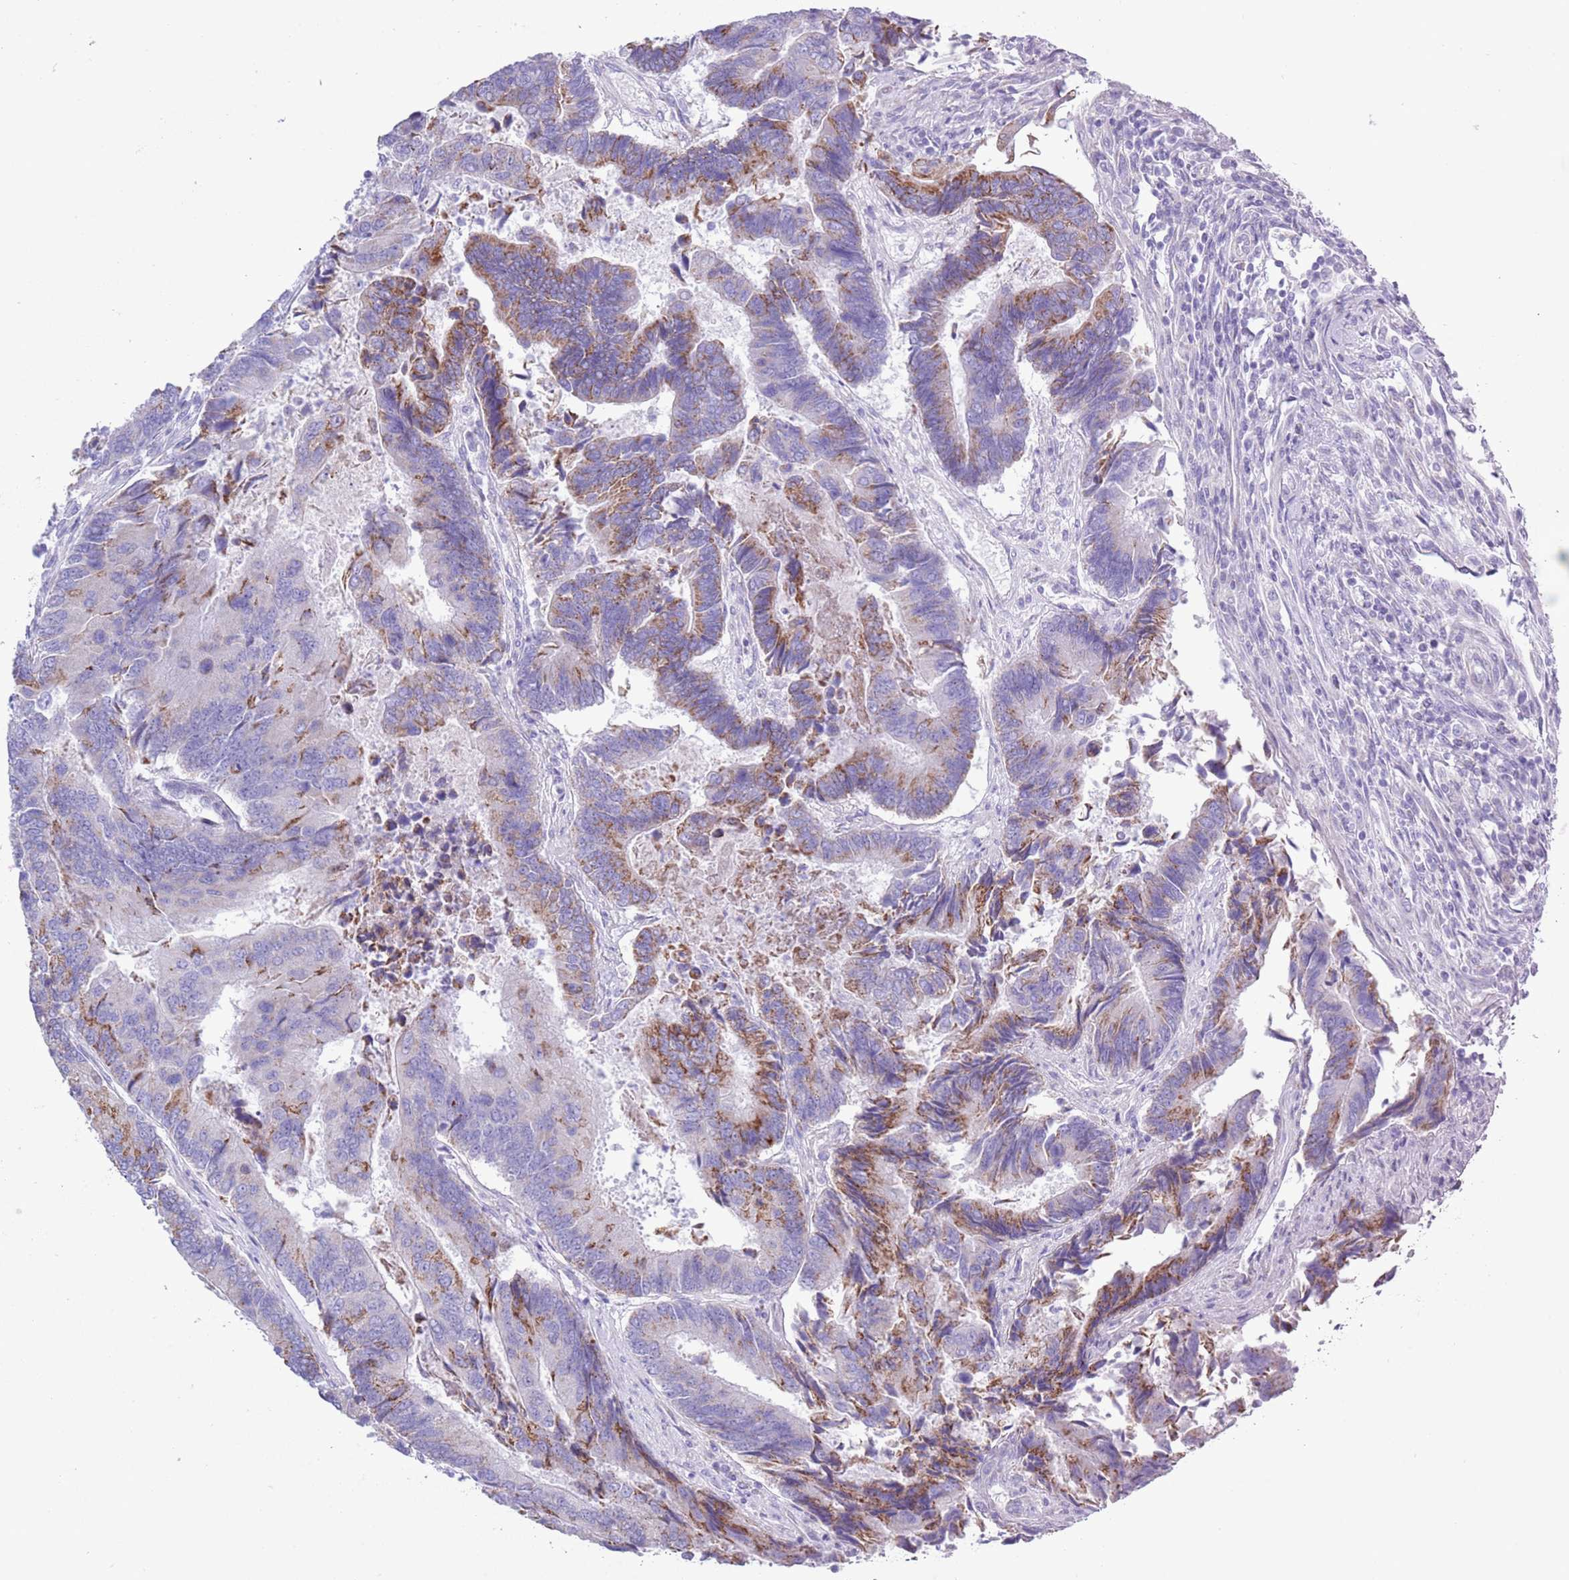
{"staining": {"intensity": "moderate", "quantity": "25%-75%", "location": "cytoplasmic/membranous"}, "tissue": "colorectal cancer", "cell_type": "Tumor cells", "image_type": "cancer", "snomed": [{"axis": "morphology", "description": "Adenocarcinoma, NOS"}, {"axis": "topography", "description": "Colon"}], "caption": "Colorectal cancer stained with a protein marker exhibits moderate staining in tumor cells.", "gene": "MOCOS", "patient": {"sex": "female", "age": 67}}